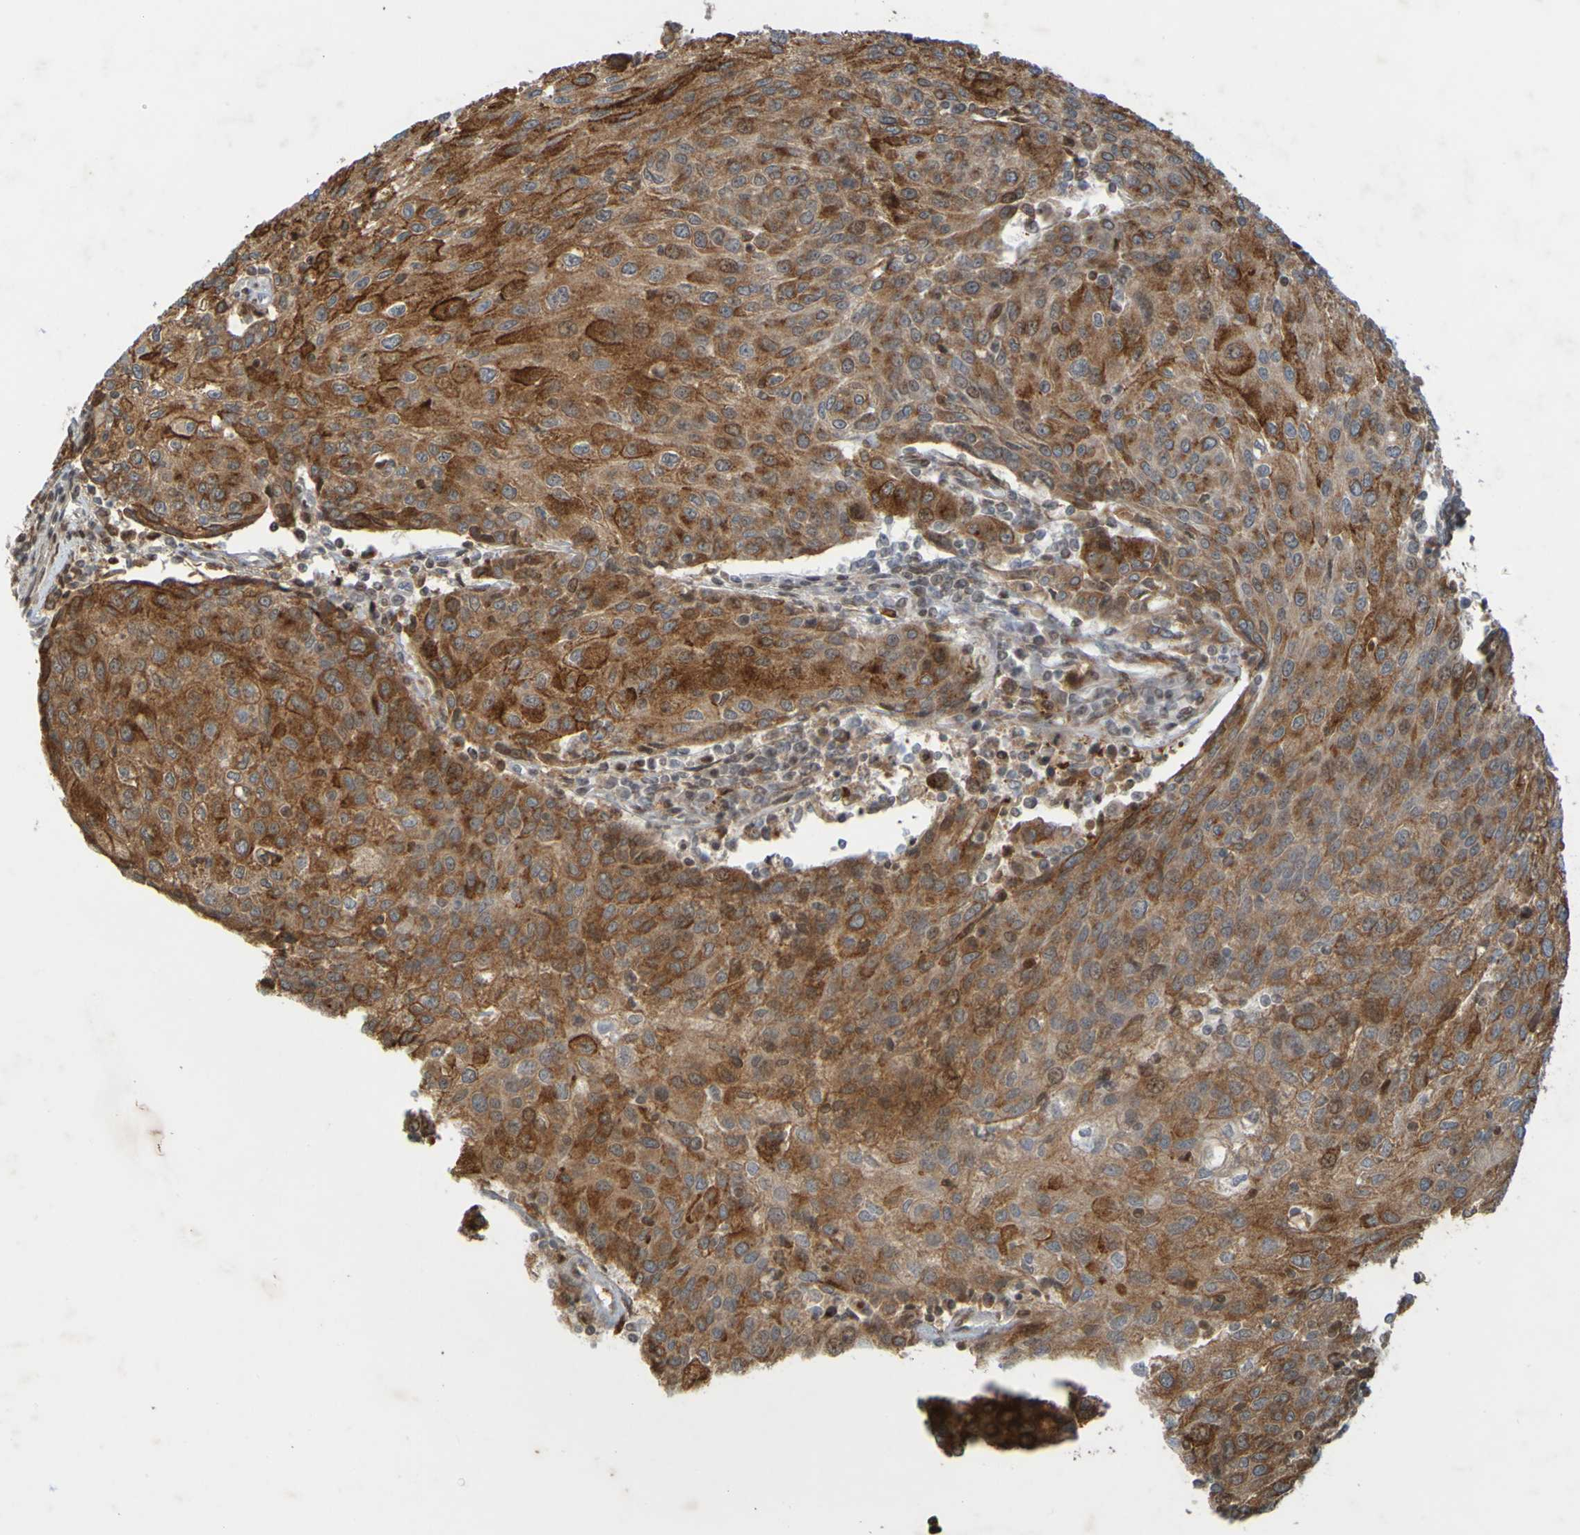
{"staining": {"intensity": "moderate", "quantity": ">75%", "location": "cytoplasmic/membranous"}, "tissue": "urothelial cancer", "cell_type": "Tumor cells", "image_type": "cancer", "snomed": [{"axis": "morphology", "description": "Urothelial carcinoma, High grade"}, {"axis": "topography", "description": "Urinary bladder"}], "caption": "Tumor cells show moderate cytoplasmic/membranous staining in approximately >75% of cells in urothelial cancer.", "gene": "GUCY1A1", "patient": {"sex": "female", "age": 85}}